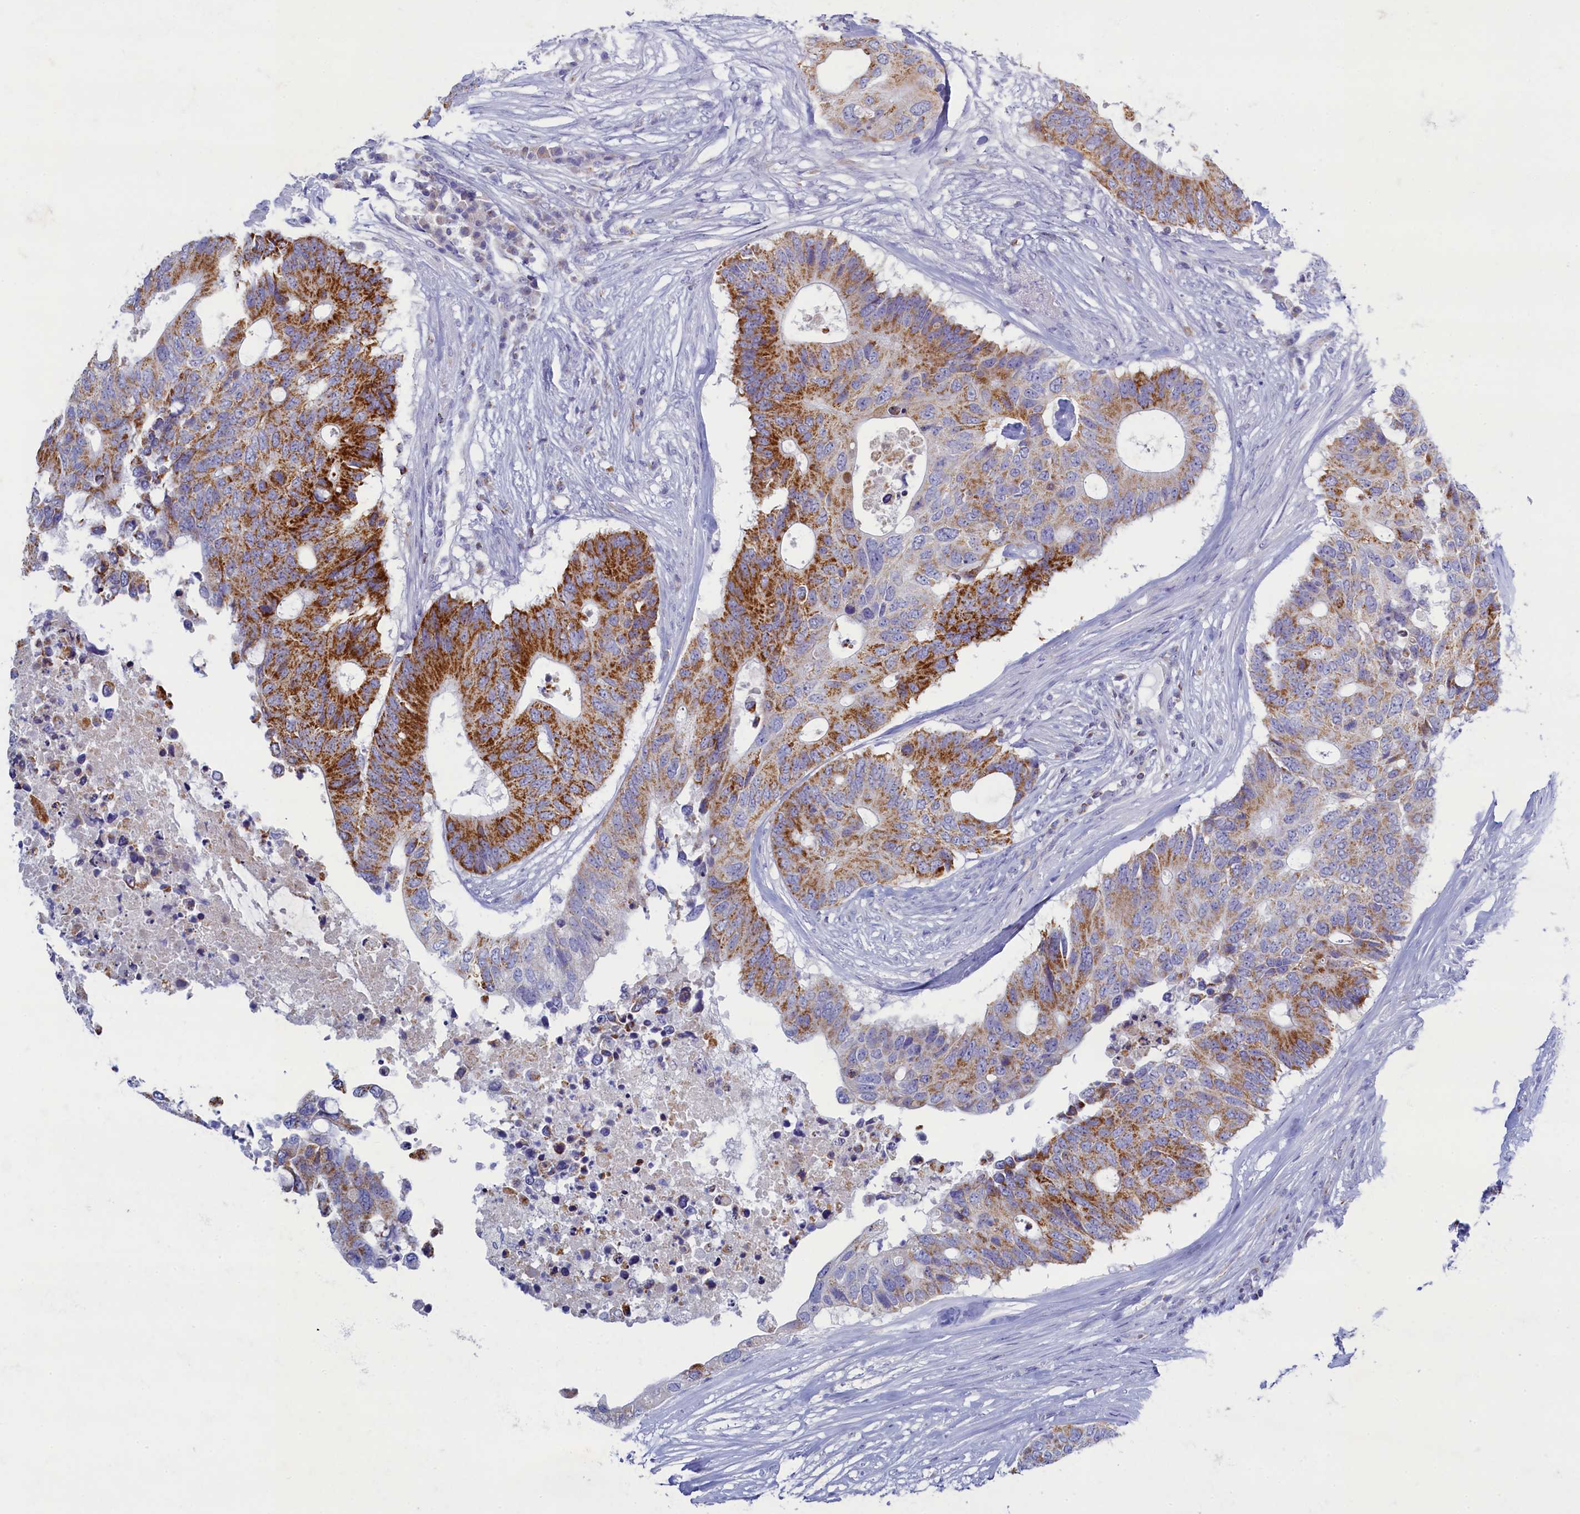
{"staining": {"intensity": "strong", "quantity": "25%-75%", "location": "cytoplasmic/membranous"}, "tissue": "colorectal cancer", "cell_type": "Tumor cells", "image_type": "cancer", "snomed": [{"axis": "morphology", "description": "Adenocarcinoma, NOS"}, {"axis": "topography", "description": "Colon"}], "caption": "The immunohistochemical stain labels strong cytoplasmic/membranous positivity in tumor cells of colorectal cancer tissue.", "gene": "OCIAD2", "patient": {"sex": "male", "age": 71}}